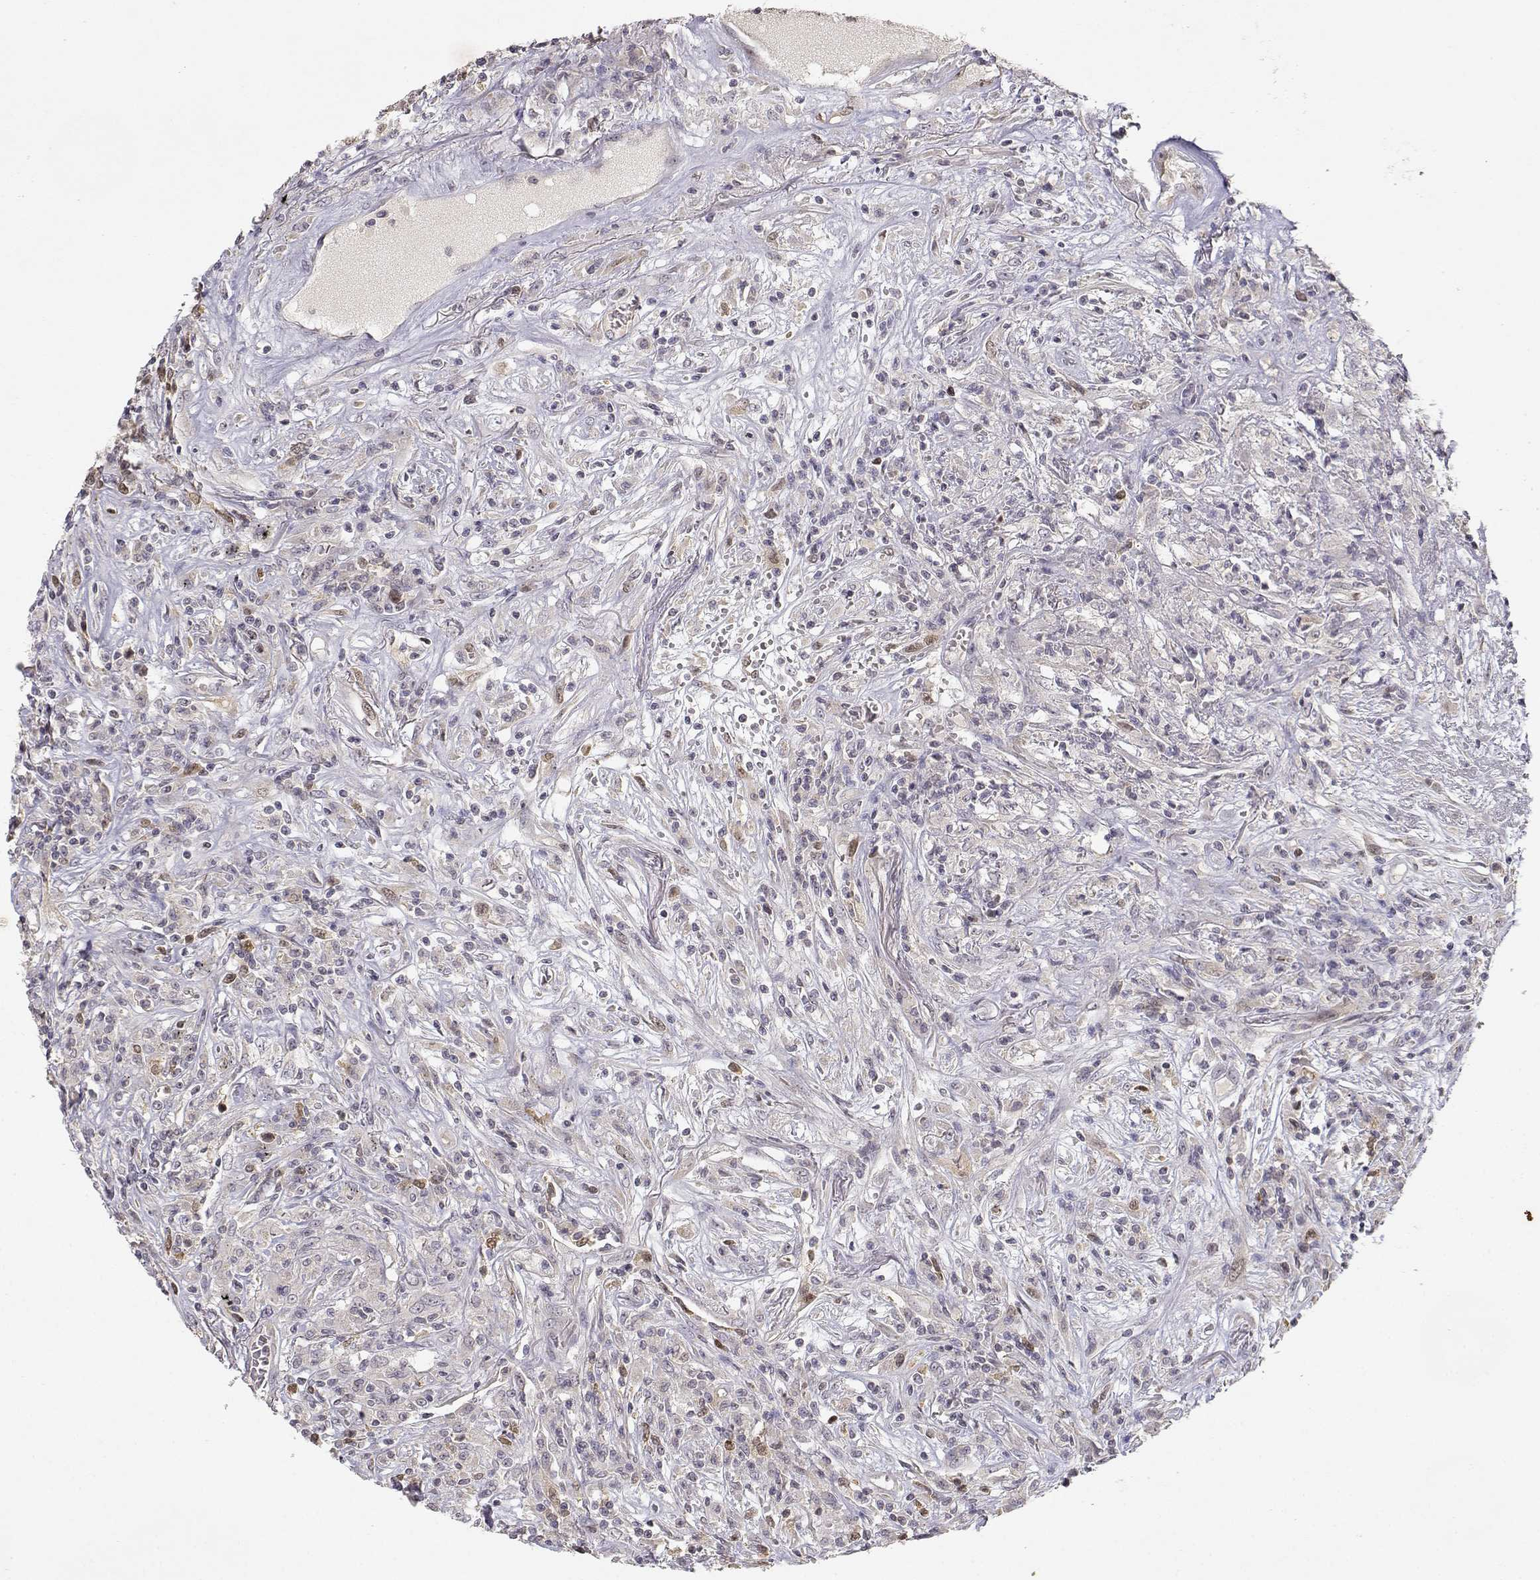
{"staining": {"intensity": "negative", "quantity": "none", "location": "none"}, "tissue": "lymphoma", "cell_type": "Tumor cells", "image_type": "cancer", "snomed": [{"axis": "morphology", "description": "Malignant lymphoma, non-Hodgkin's type, High grade"}, {"axis": "topography", "description": "Lung"}], "caption": "This photomicrograph is of lymphoma stained with IHC to label a protein in brown with the nuclei are counter-stained blue. There is no positivity in tumor cells.", "gene": "RAD51", "patient": {"sex": "male", "age": 79}}